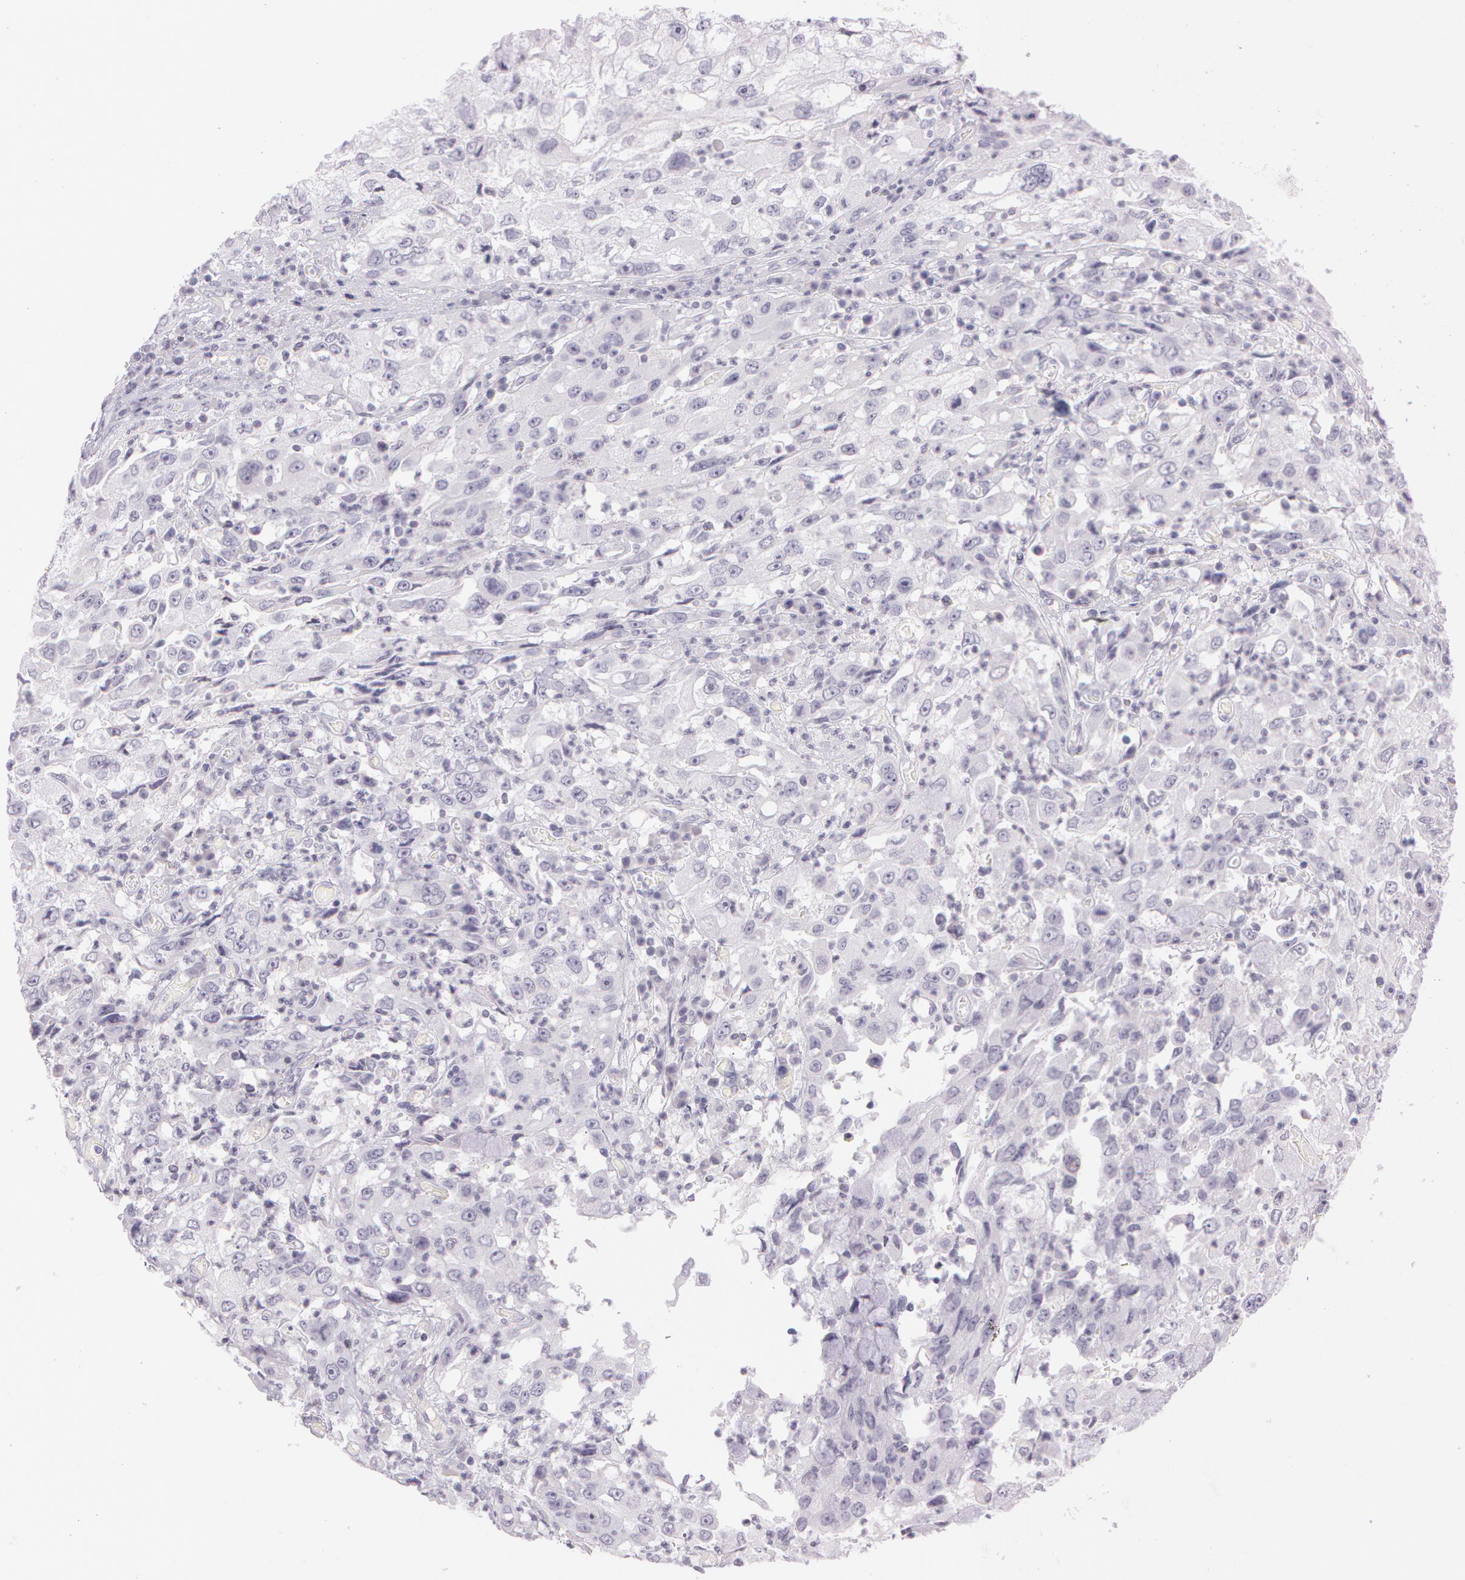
{"staining": {"intensity": "negative", "quantity": "none", "location": "none"}, "tissue": "cervical cancer", "cell_type": "Tumor cells", "image_type": "cancer", "snomed": [{"axis": "morphology", "description": "Squamous cell carcinoma, NOS"}, {"axis": "topography", "description": "Cervix"}], "caption": "Image shows no significant protein staining in tumor cells of cervical squamous cell carcinoma.", "gene": "OTC", "patient": {"sex": "female", "age": 36}}